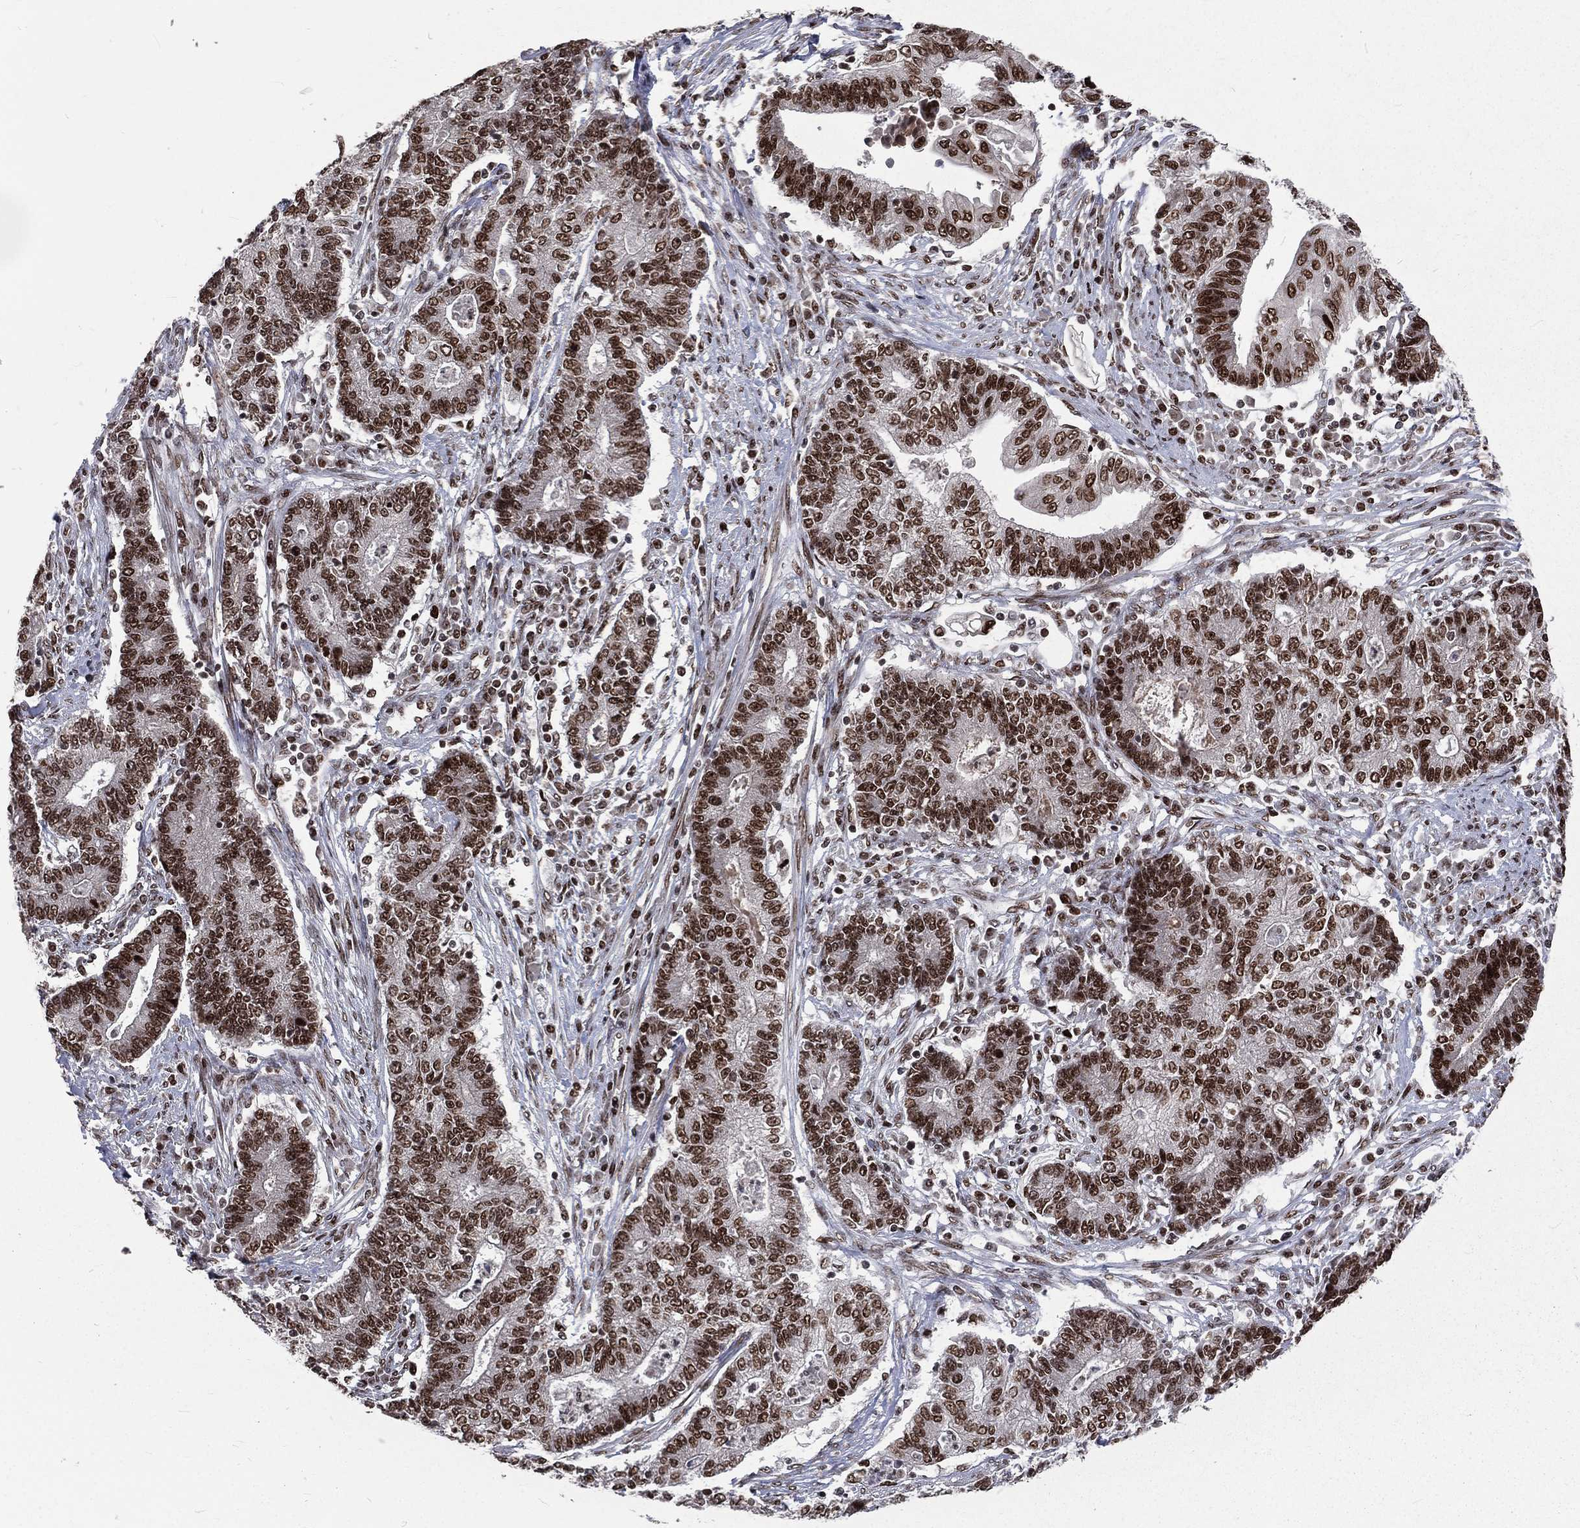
{"staining": {"intensity": "strong", "quantity": ">75%", "location": "nuclear"}, "tissue": "endometrial cancer", "cell_type": "Tumor cells", "image_type": "cancer", "snomed": [{"axis": "morphology", "description": "Adenocarcinoma, NOS"}, {"axis": "topography", "description": "Uterus"}, {"axis": "topography", "description": "Endometrium"}], "caption": "There is high levels of strong nuclear expression in tumor cells of endometrial cancer (adenocarcinoma), as demonstrated by immunohistochemical staining (brown color).", "gene": "POLB", "patient": {"sex": "female", "age": 54}}